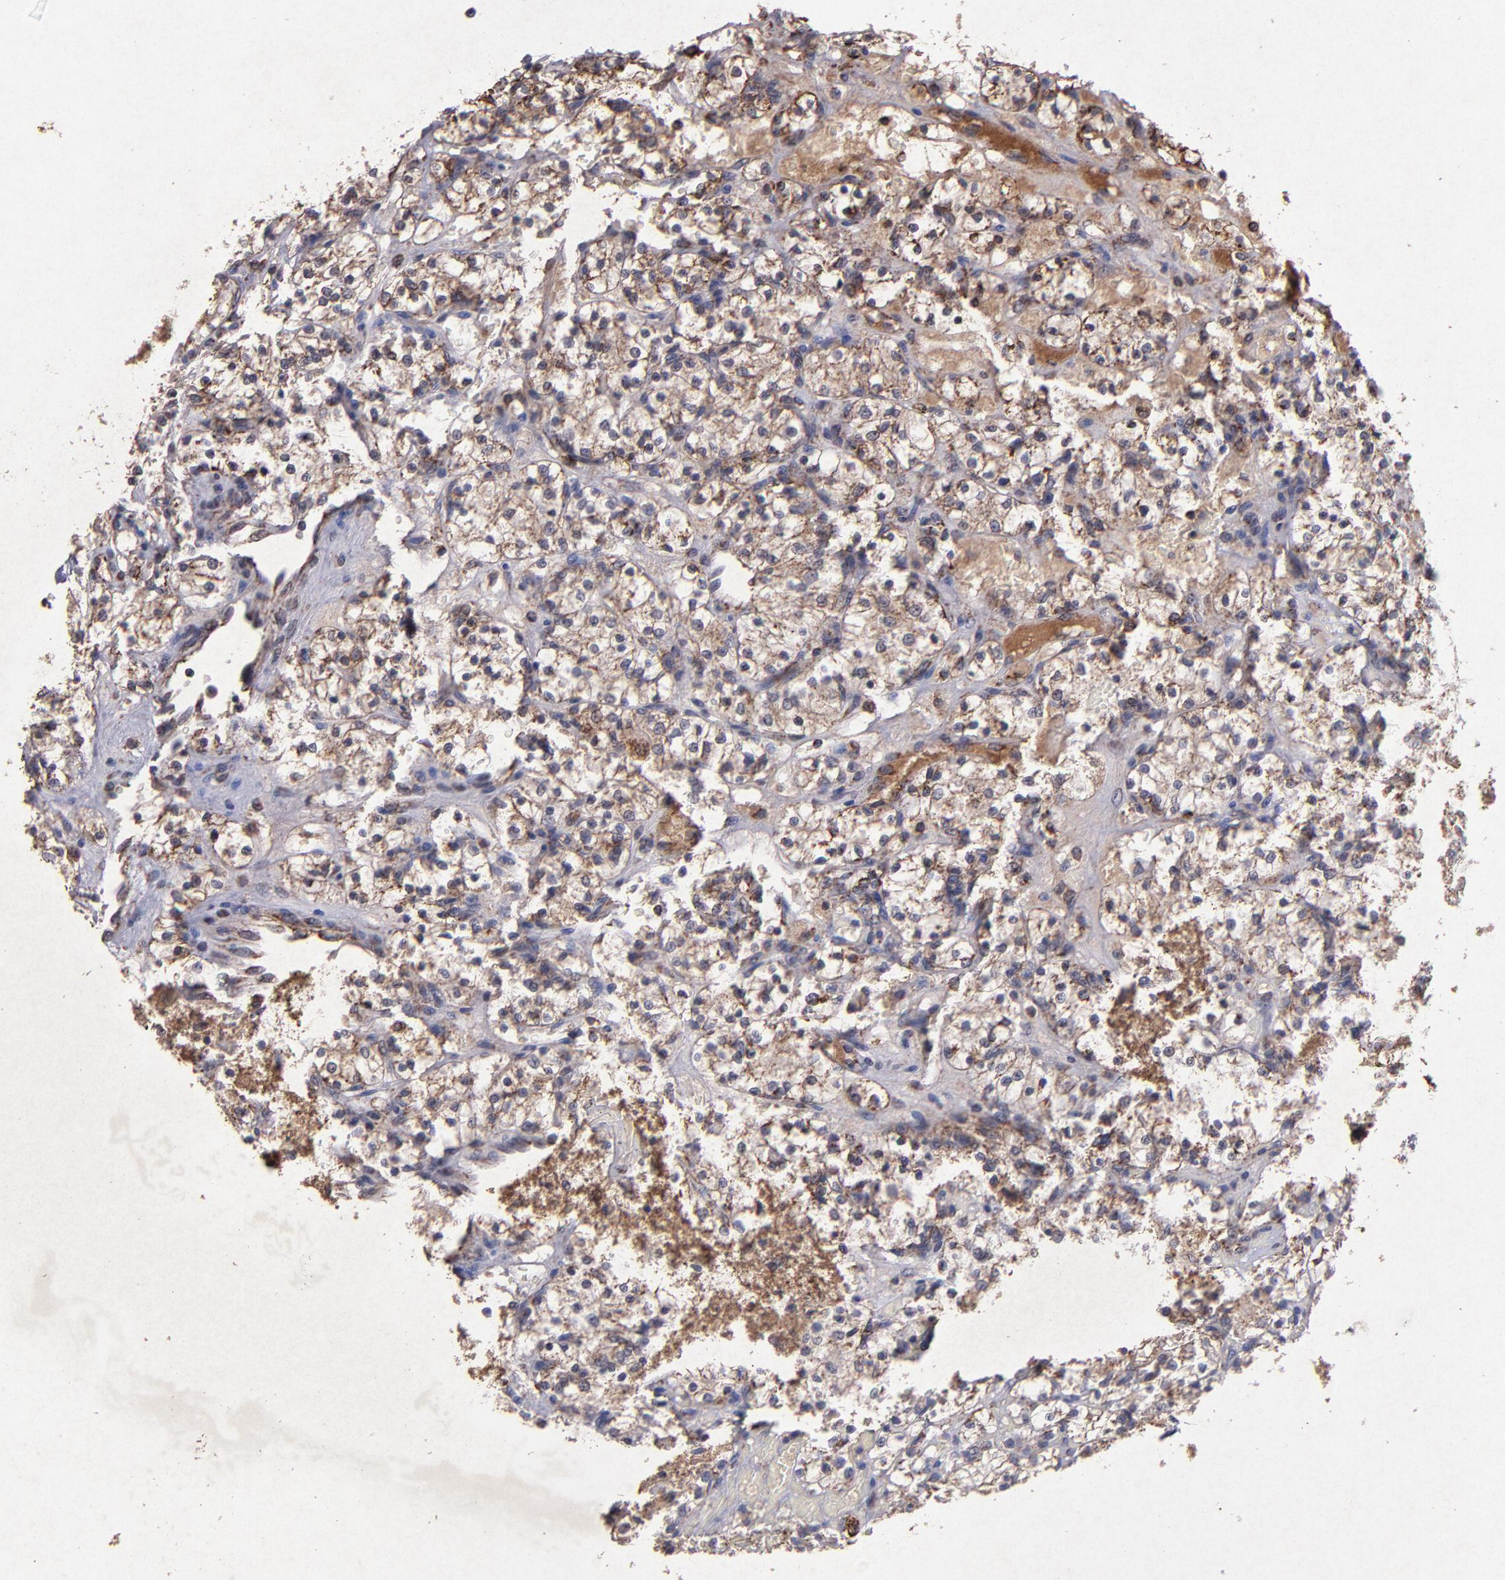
{"staining": {"intensity": "weak", "quantity": "25%-75%", "location": "cytoplasmic/membranous"}, "tissue": "renal cancer", "cell_type": "Tumor cells", "image_type": "cancer", "snomed": [{"axis": "morphology", "description": "Adenocarcinoma, NOS"}, {"axis": "topography", "description": "Kidney"}], "caption": "Brown immunohistochemical staining in human renal adenocarcinoma exhibits weak cytoplasmic/membranous staining in about 25%-75% of tumor cells. The staining was performed using DAB to visualize the protein expression in brown, while the nuclei were stained in blue with hematoxylin (Magnification: 20x).", "gene": "TIMM9", "patient": {"sex": "female", "age": 60}}